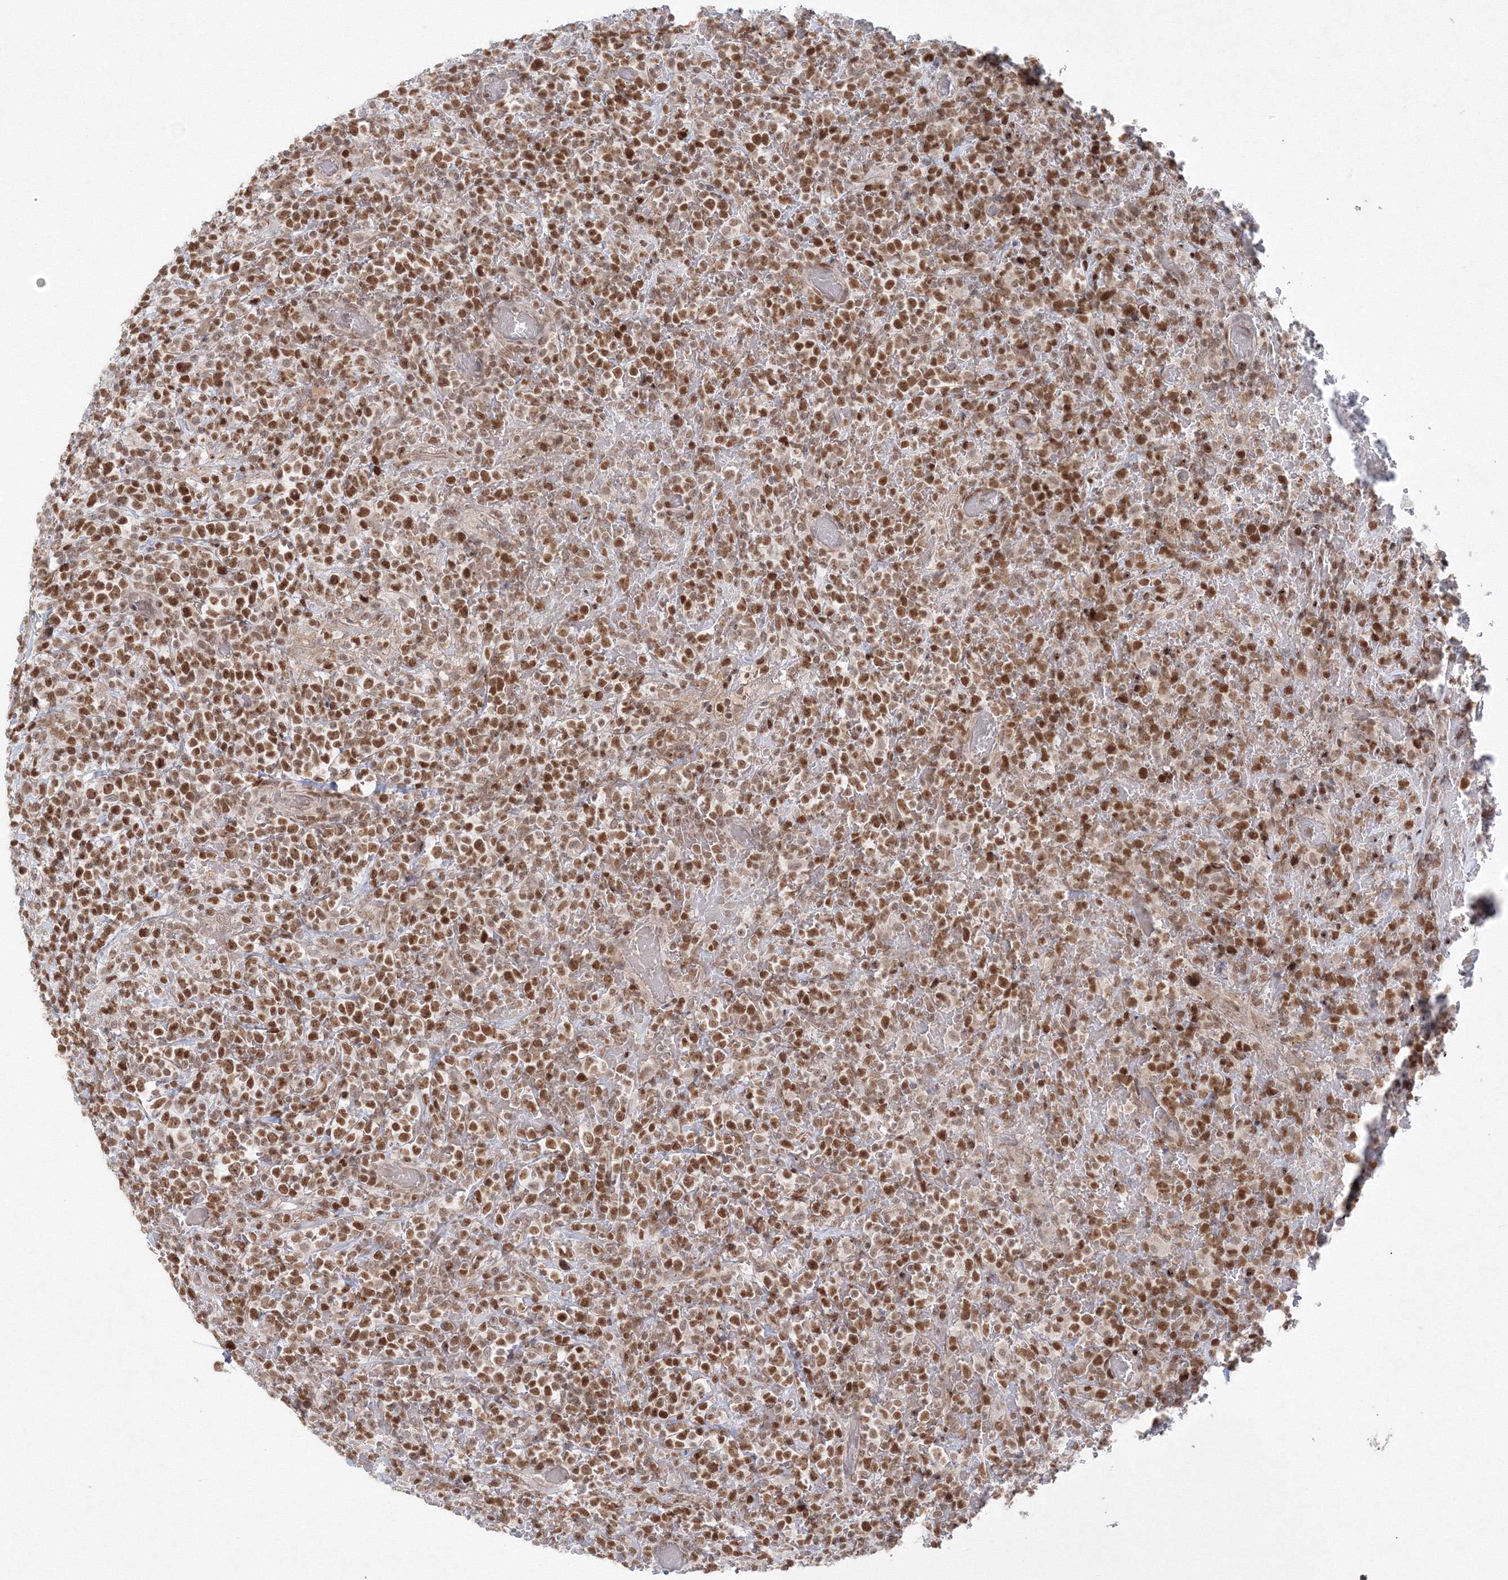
{"staining": {"intensity": "moderate", "quantity": ">75%", "location": "nuclear"}, "tissue": "lymphoma", "cell_type": "Tumor cells", "image_type": "cancer", "snomed": [{"axis": "morphology", "description": "Malignant lymphoma, non-Hodgkin's type, High grade"}, {"axis": "topography", "description": "Colon"}], "caption": "Lymphoma was stained to show a protein in brown. There is medium levels of moderate nuclear staining in approximately >75% of tumor cells.", "gene": "KIF4A", "patient": {"sex": "female", "age": 53}}